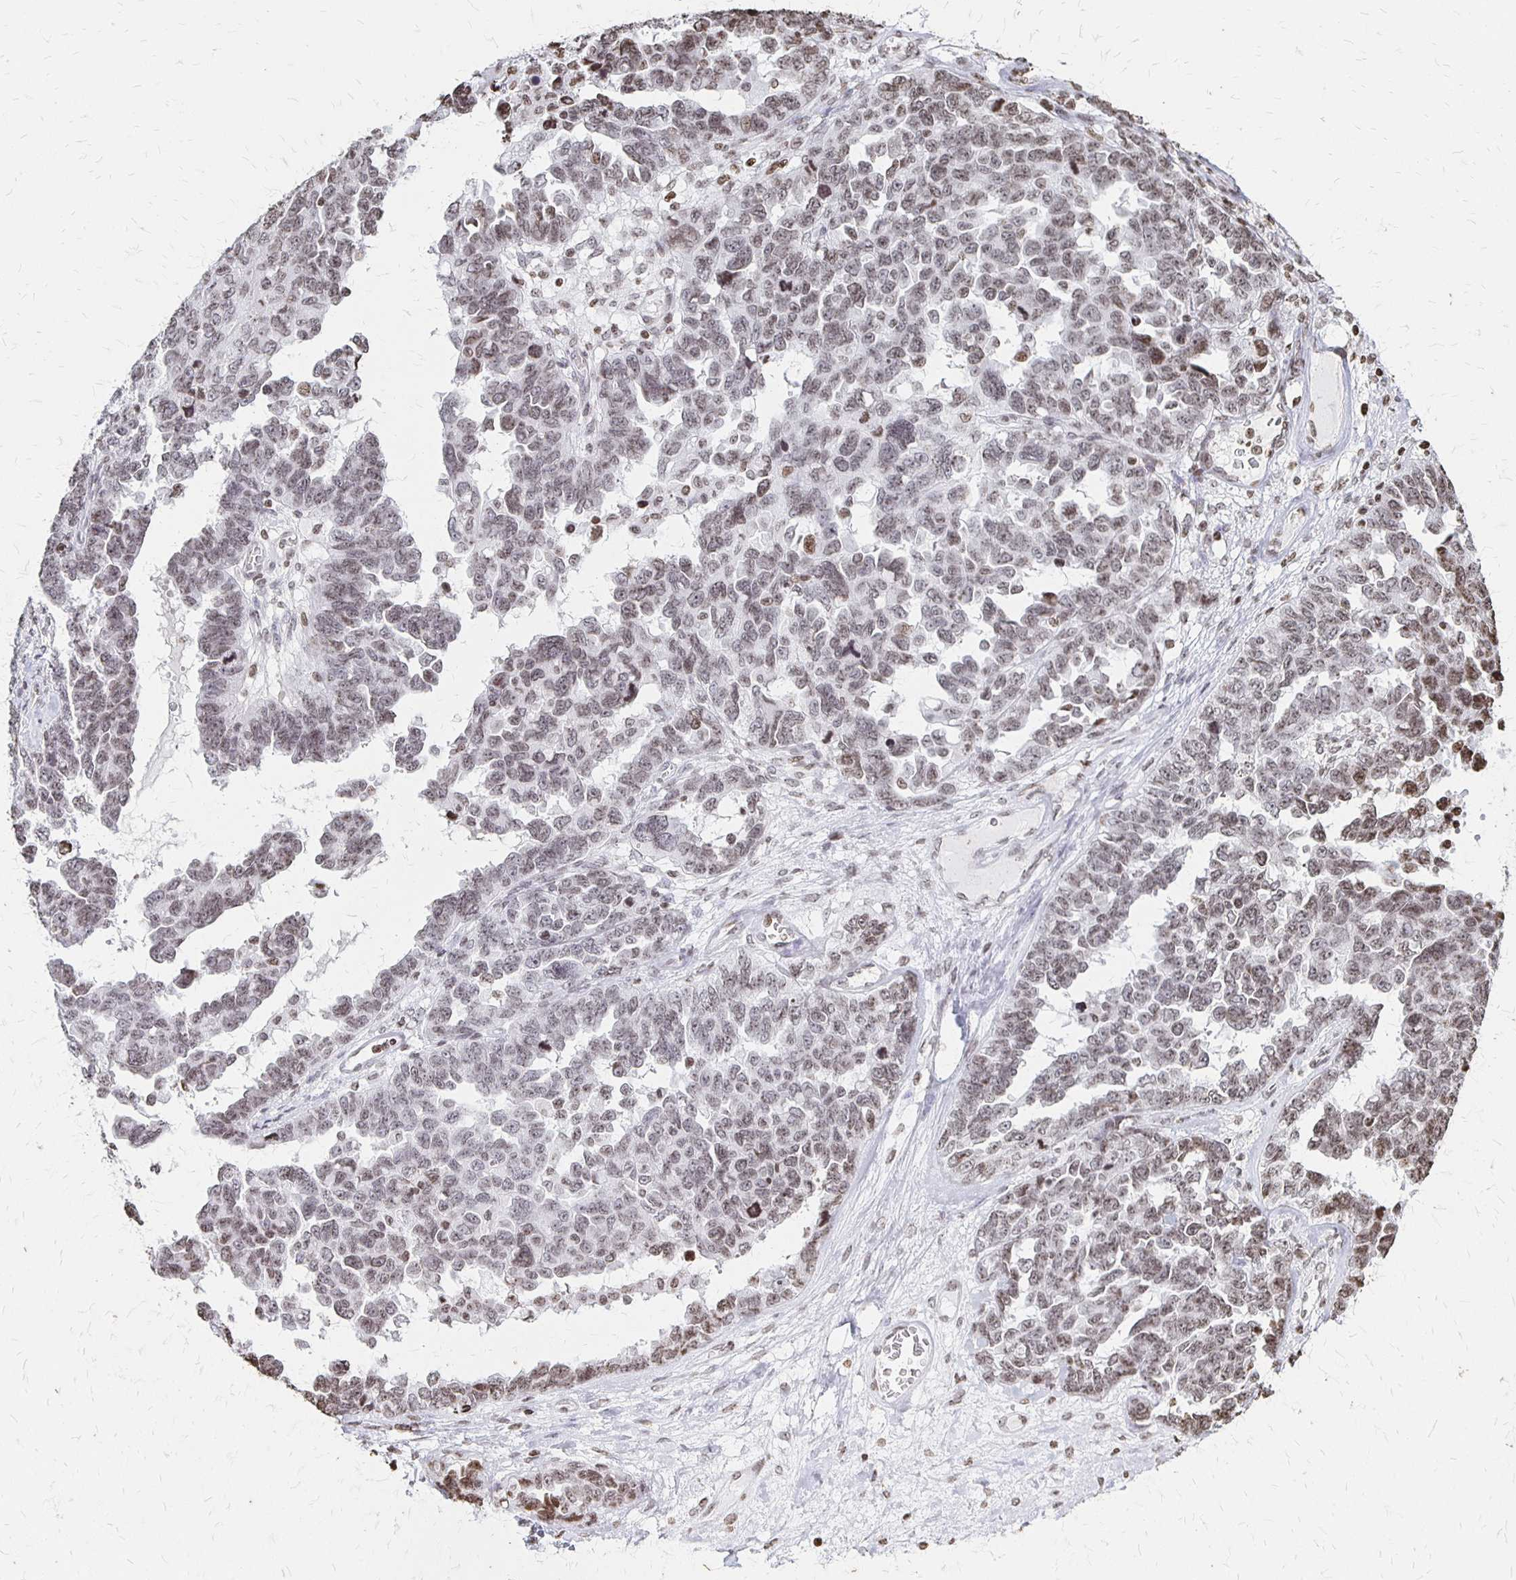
{"staining": {"intensity": "weak", "quantity": "25%-75%", "location": "nuclear"}, "tissue": "ovarian cancer", "cell_type": "Tumor cells", "image_type": "cancer", "snomed": [{"axis": "morphology", "description": "Cystadenocarcinoma, serous, NOS"}, {"axis": "topography", "description": "Ovary"}], "caption": "Weak nuclear expression for a protein is present in approximately 25%-75% of tumor cells of serous cystadenocarcinoma (ovarian) using IHC.", "gene": "ZNF280C", "patient": {"sex": "female", "age": 69}}